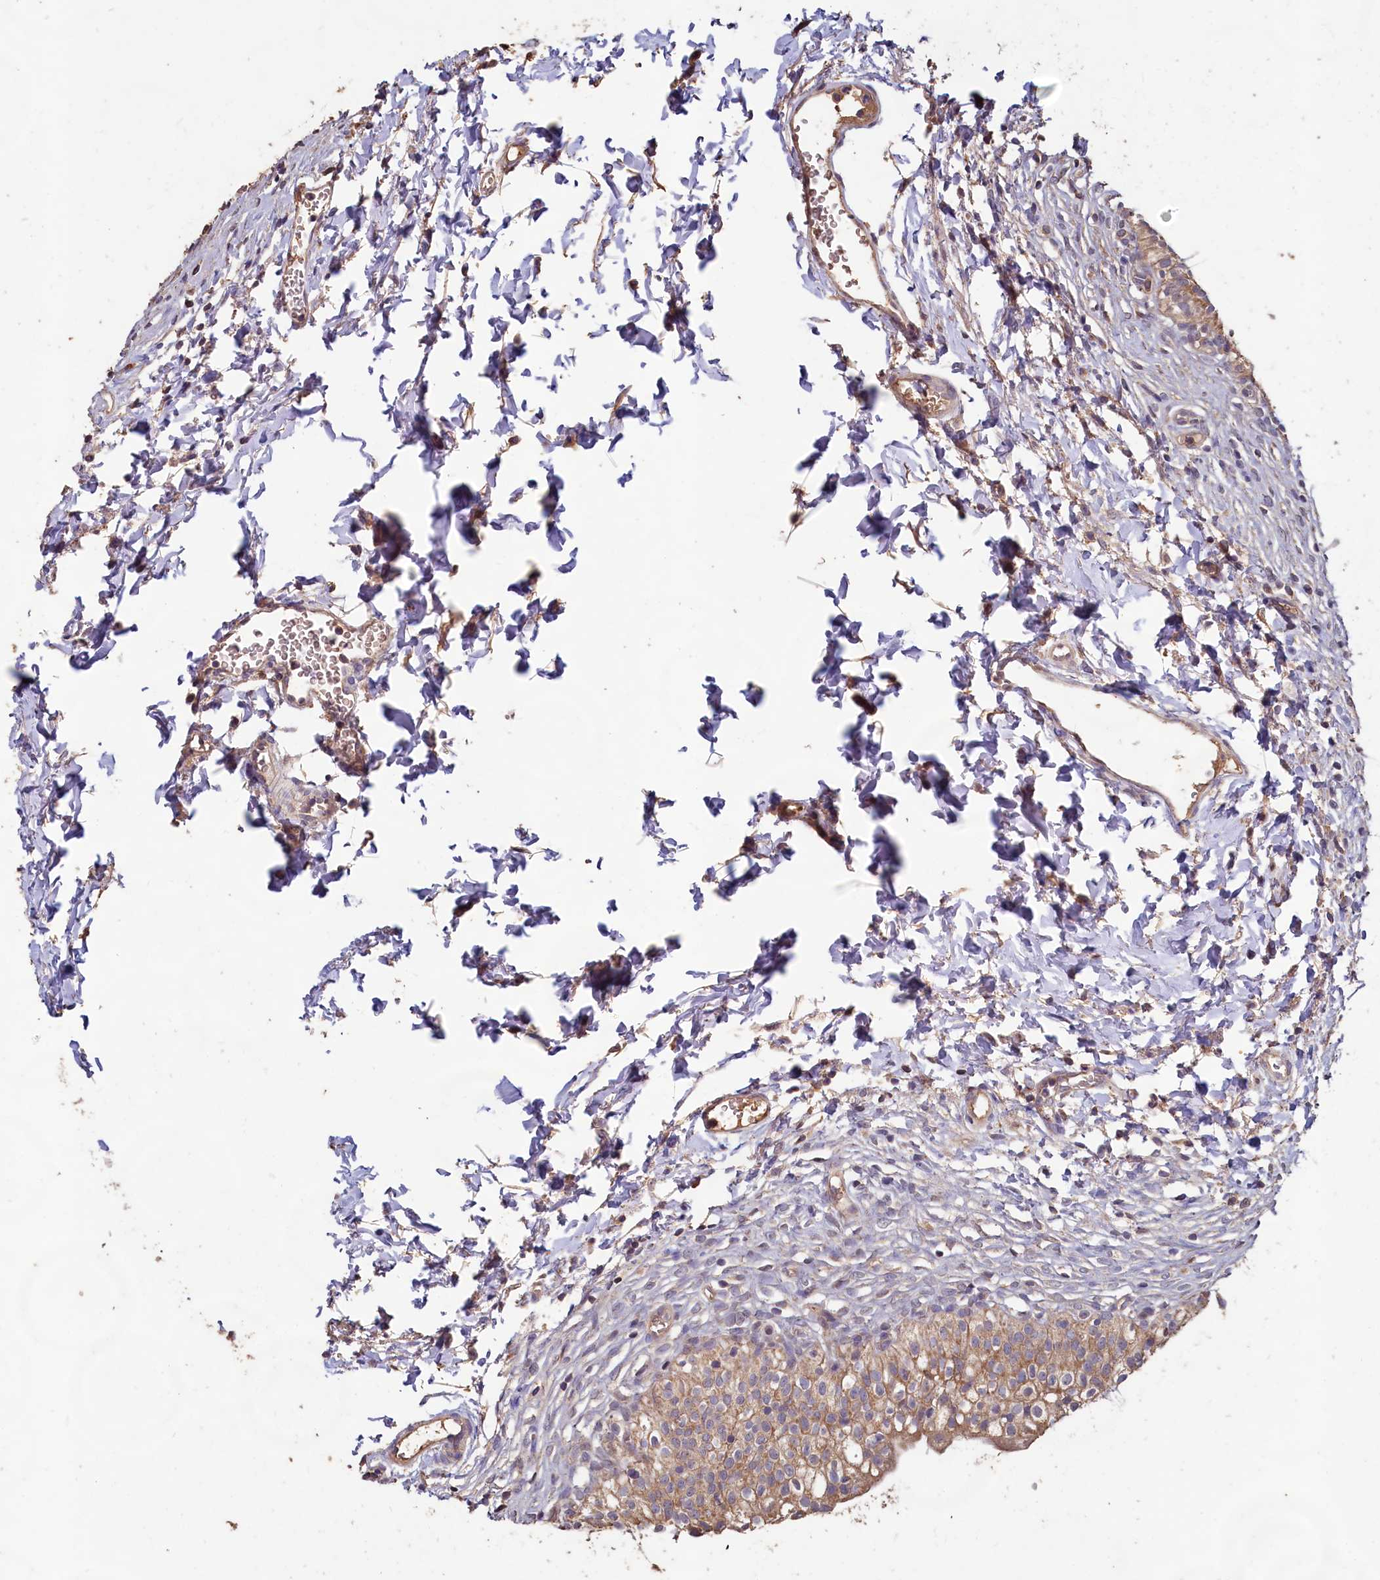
{"staining": {"intensity": "moderate", "quantity": ">75%", "location": "cytoplasmic/membranous"}, "tissue": "urinary bladder", "cell_type": "Urothelial cells", "image_type": "normal", "snomed": [{"axis": "morphology", "description": "Normal tissue, NOS"}, {"axis": "topography", "description": "Urinary bladder"}], "caption": "IHC of unremarkable human urinary bladder exhibits medium levels of moderate cytoplasmic/membranous expression in approximately >75% of urothelial cells. The staining is performed using DAB (3,3'-diaminobenzidine) brown chromogen to label protein expression. The nuclei are counter-stained blue using hematoxylin.", "gene": "FUNDC1", "patient": {"sex": "male", "age": 55}}